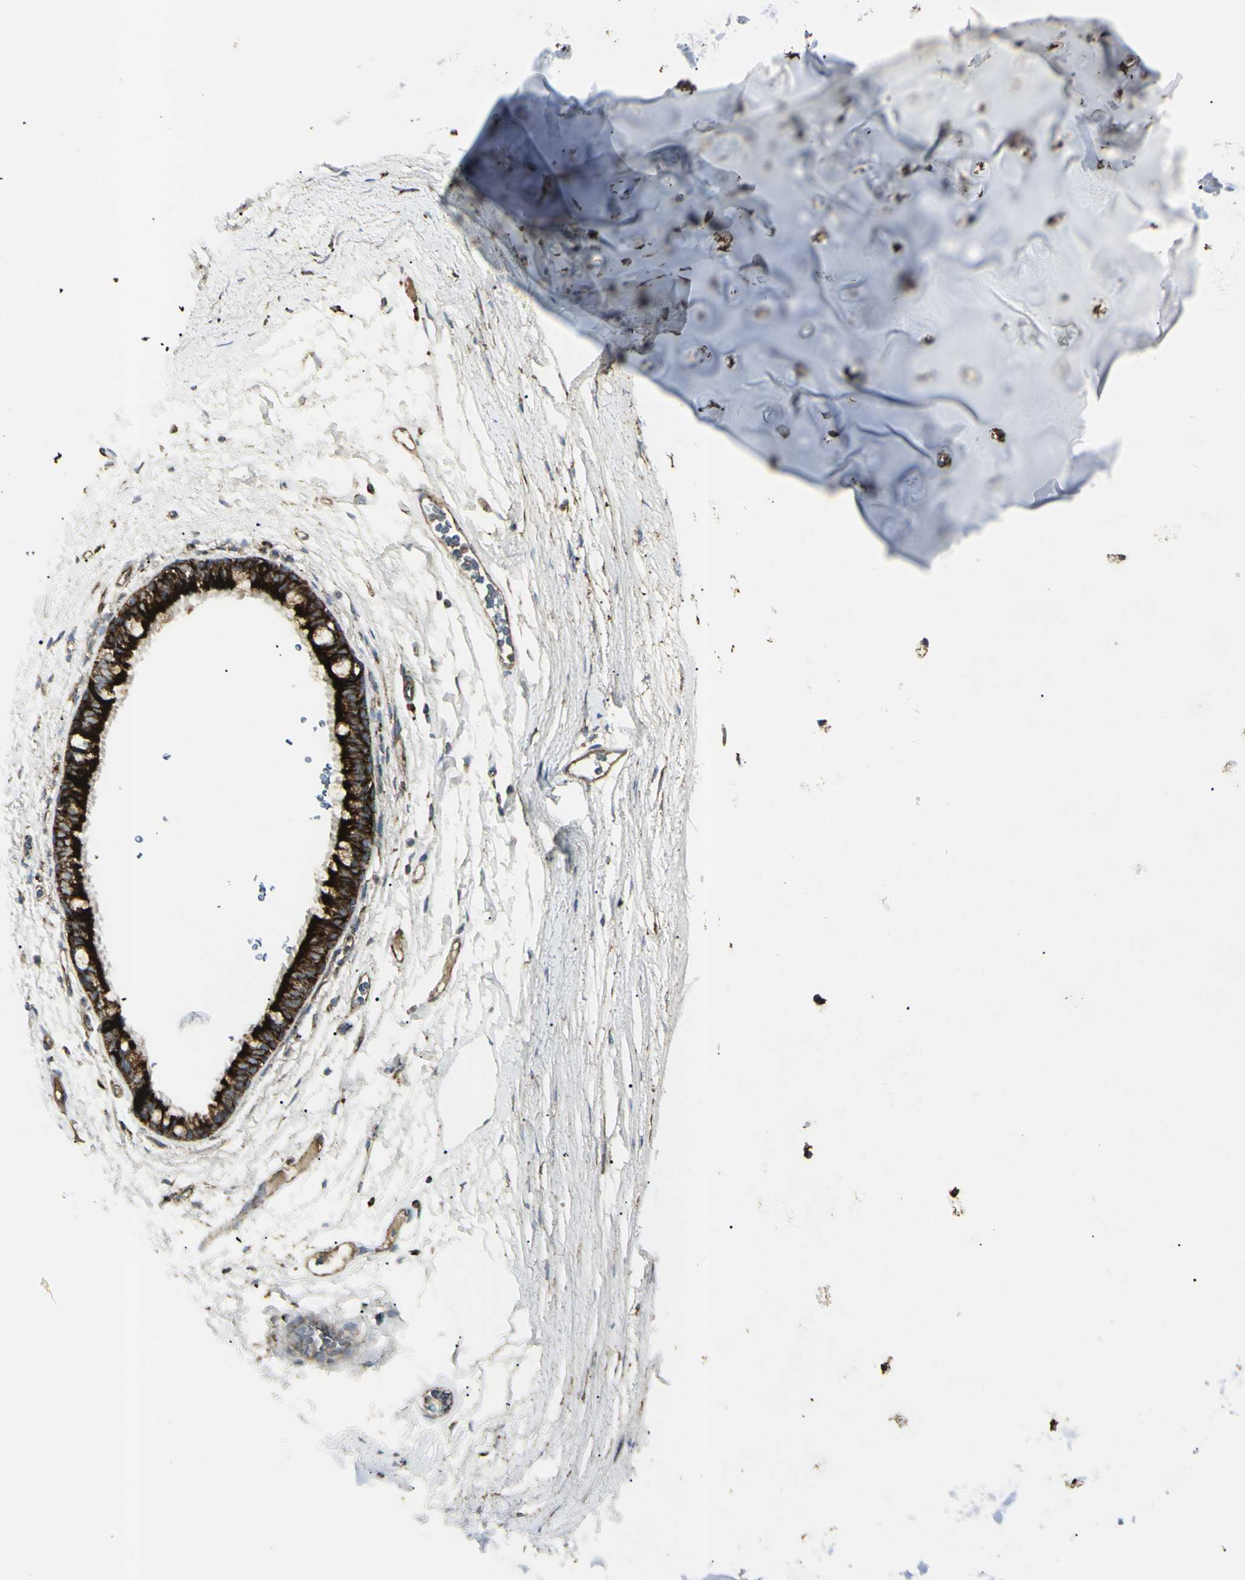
{"staining": {"intensity": "moderate", "quantity": ">75%", "location": "cytoplasmic/membranous"}, "tissue": "adipose tissue", "cell_type": "Adipocytes", "image_type": "normal", "snomed": [{"axis": "morphology", "description": "Normal tissue, NOS"}, {"axis": "topography", "description": "Bronchus"}], "caption": "Immunohistochemical staining of benign human adipose tissue reveals medium levels of moderate cytoplasmic/membranous staining in approximately >75% of adipocytes.", "gene": "CYB5R1", "patient": {"sex": "female", "age": 73}}